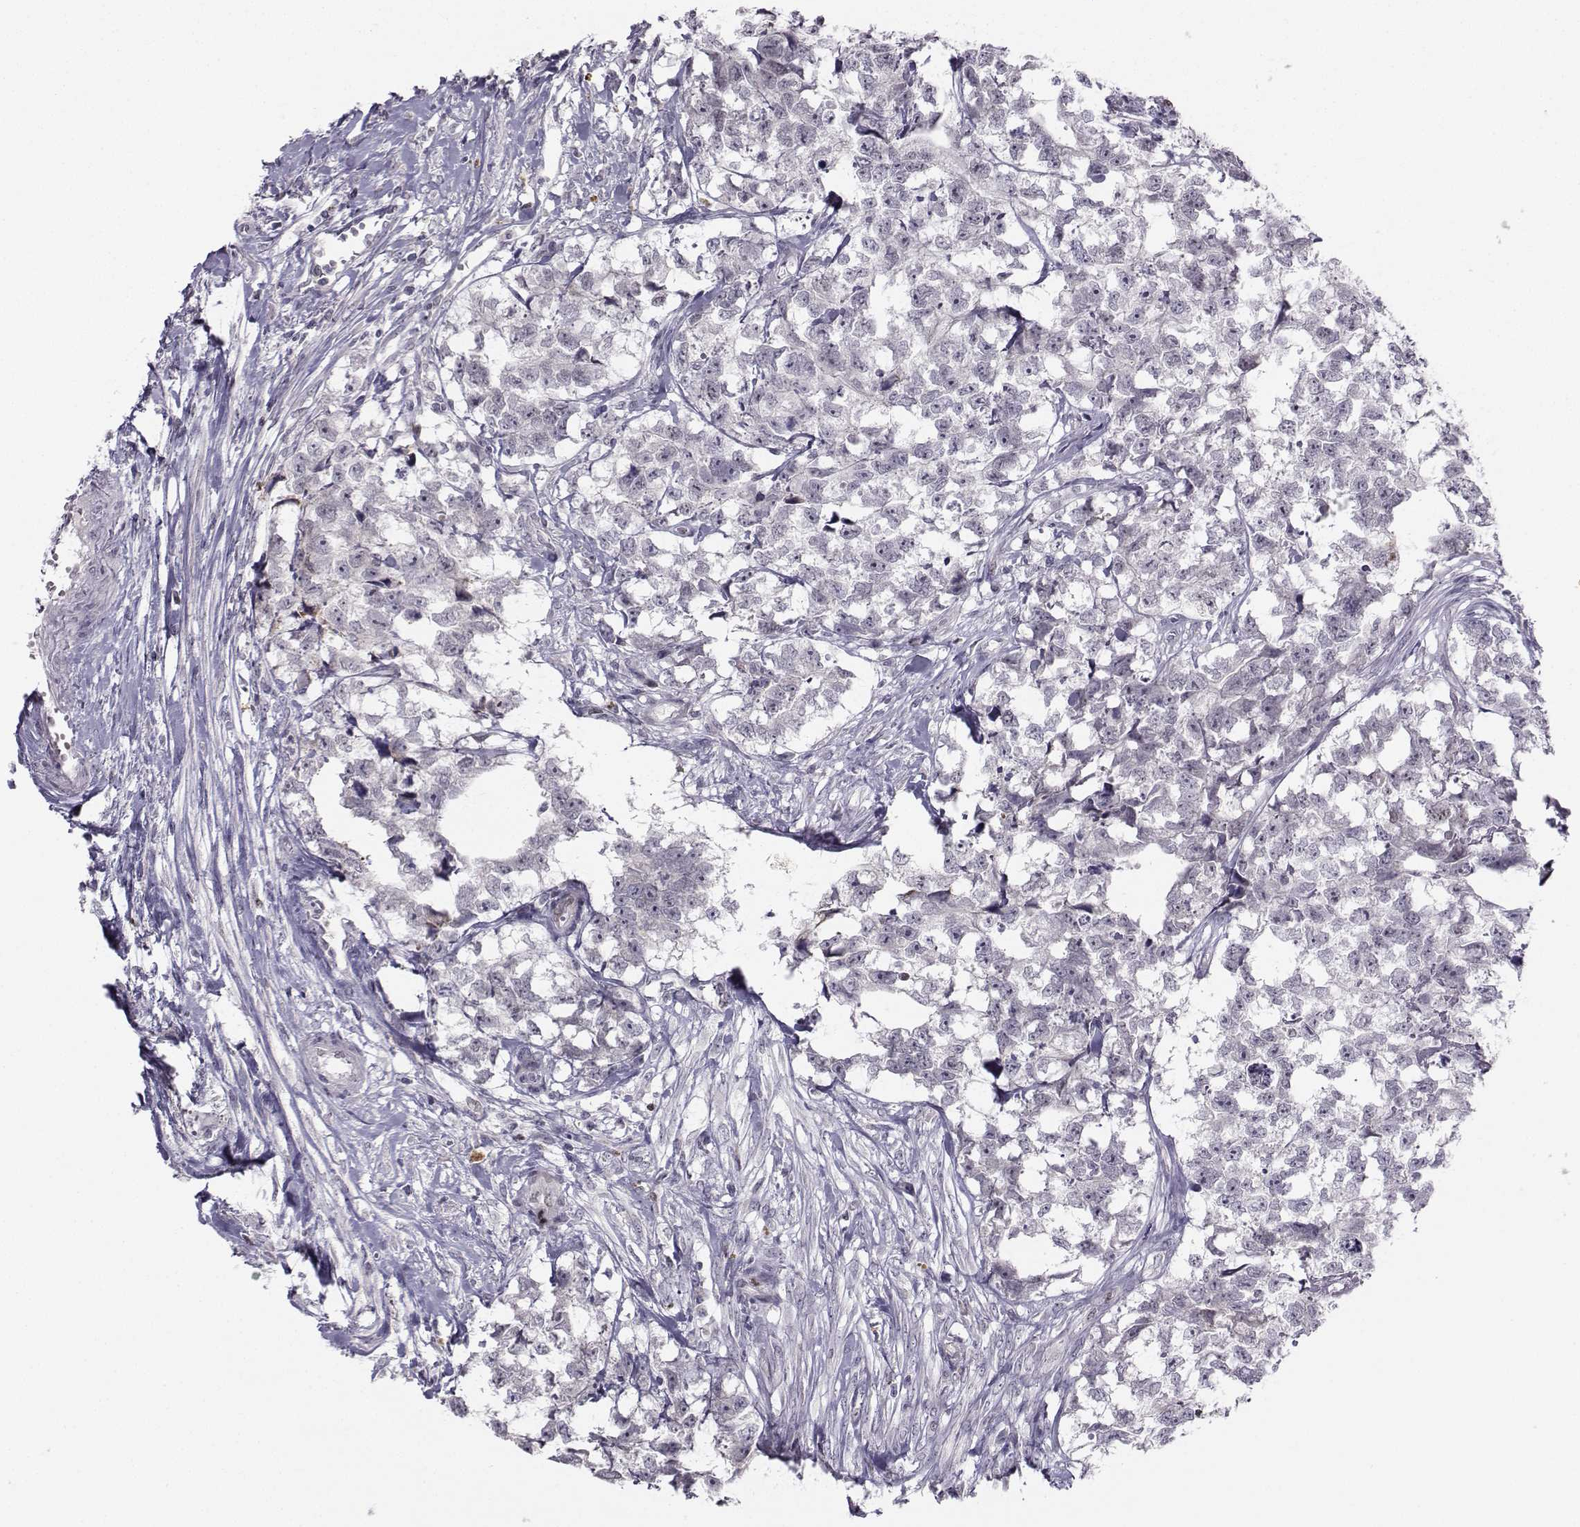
{"staining": {"intensity": "negative", "quantity": "none", "location": "none"}, "tissue": "testis cancer", "cell_type": "Tumor cells", "image_type": "cancer", "snomed": [{"axis": "morphology", "description": "Carcinoma, Embryonal, NOS"}, {"axis": "morphology", "description": "Teratoma, malignant, NOS"}, {"axis": "topography", "description": "Testis"}], "caption": "IHC of human testis cancer (embryonal carcinoma) exhibits no positivity in tumor cells. (IHC, brightfield microscopy, high magnification).", "gene": "LRP8", "patient": {"sex": "male", "age": 44}}